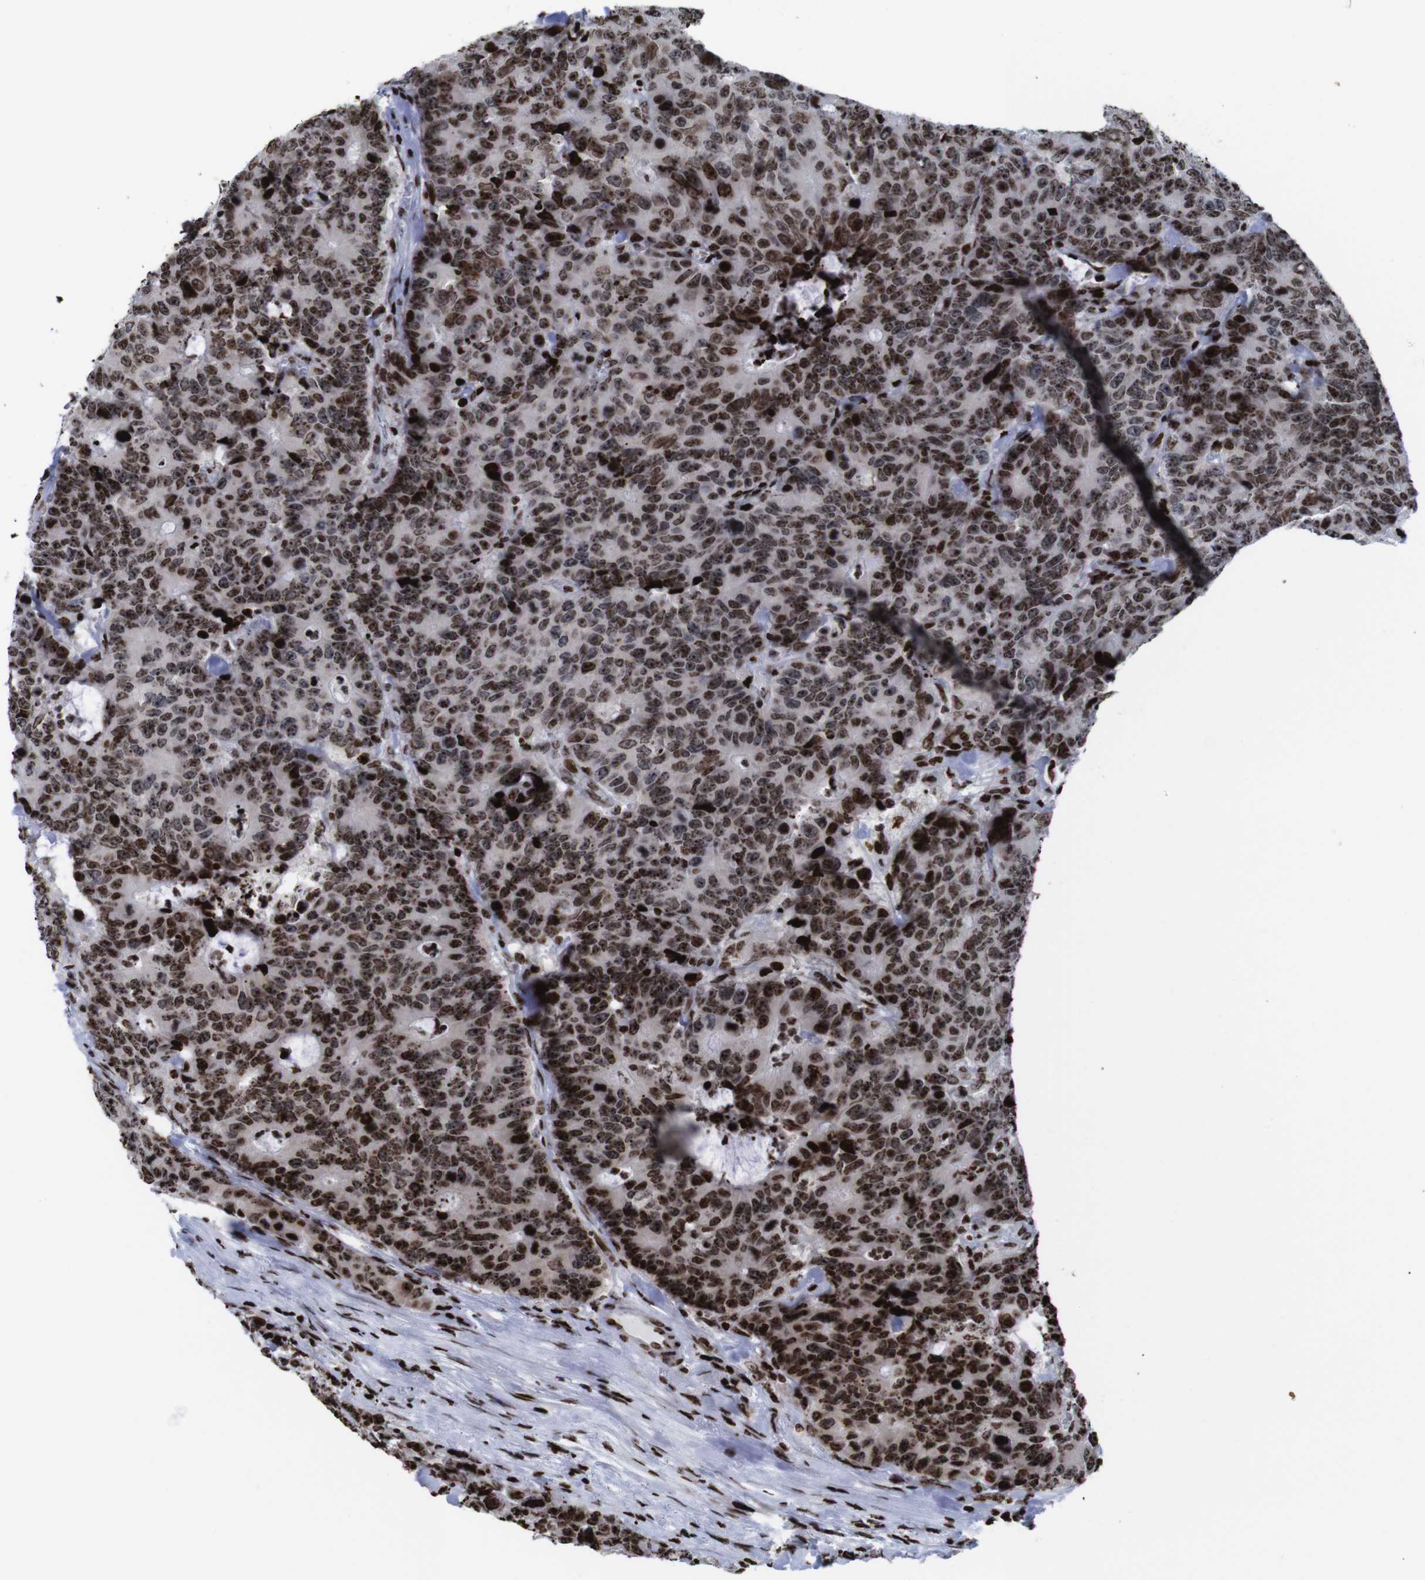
{"staining": {"intensity": "strong", "quantity": ">75%", "location": "nuclear"}, "tissue": "colorectal cancer", "cell_type": "Tumor cells", "image_type": "cancer", "snomed": [{"axis": "morphology", "description": "Adenocarcinoma, NOS"}, {"axis": "topography", "description": "Colon"}], "caption": "Colorectal adenocarcinoma was stained to show a protein in brown. There is high levels of strong nuclear positivity in about >75% of tumor cells.", "gene": "H1-4", "patient": {"sex": "female", "age": 86}}